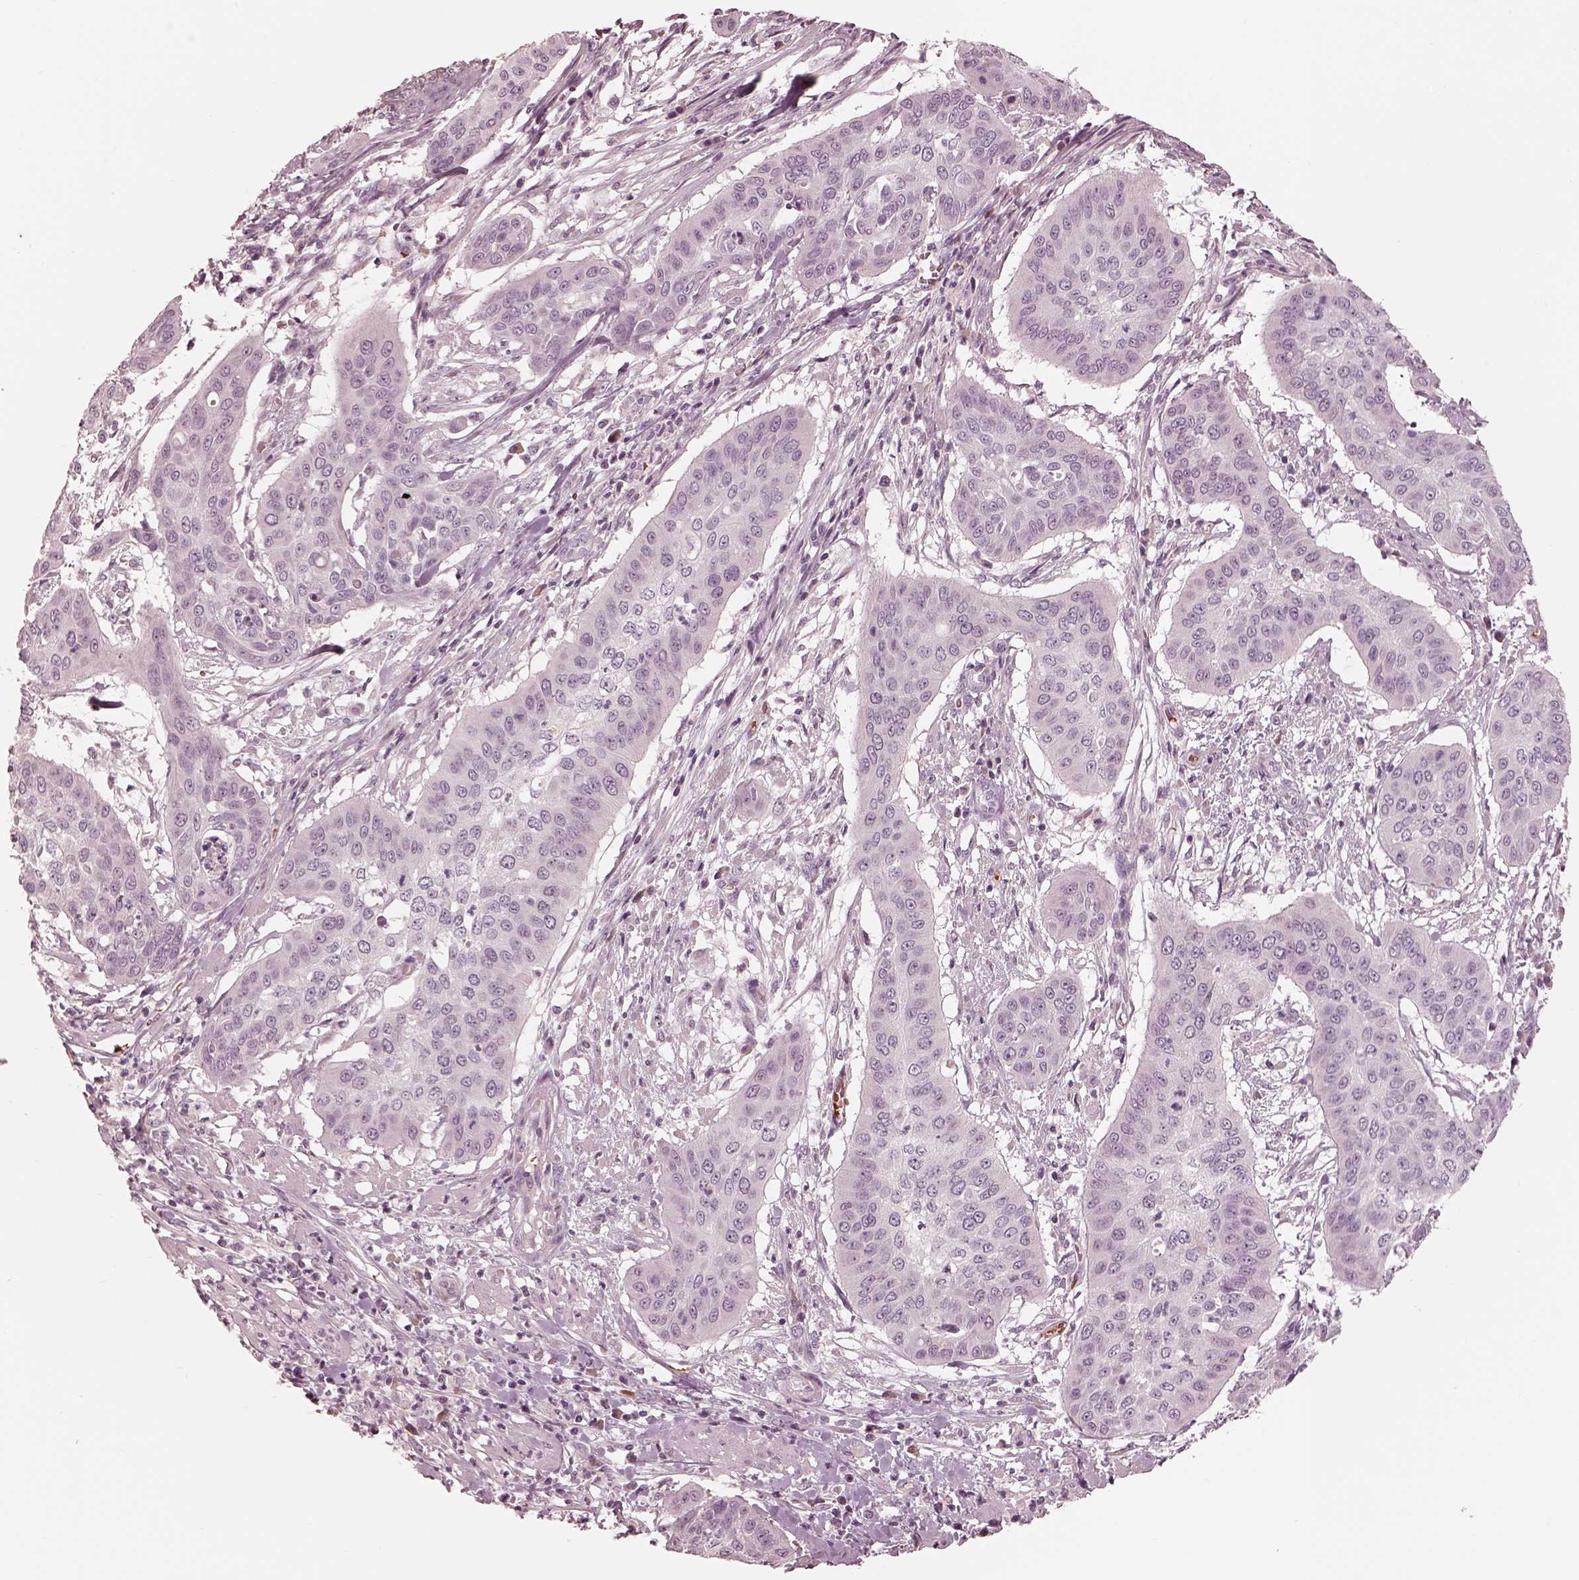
{"staining": {"intensity": "negative", "quantity": "none", "location": "none"}, "tissue": "cervical cancer", "cell_type": "Tumor cells", "image_type": "cancer", "snomed": [{"axis": "morphology", "description": "Squamous cell carcinoma, NOS"}, {"axis": "topography", "description": "Cervix"}], "caption": "DAB immunohistochemical staining of human cervical cancer reveals no significant expression in tumor cells.", "gene": "ANKLE1", "patient": {"sex": "female", "age": 39}}